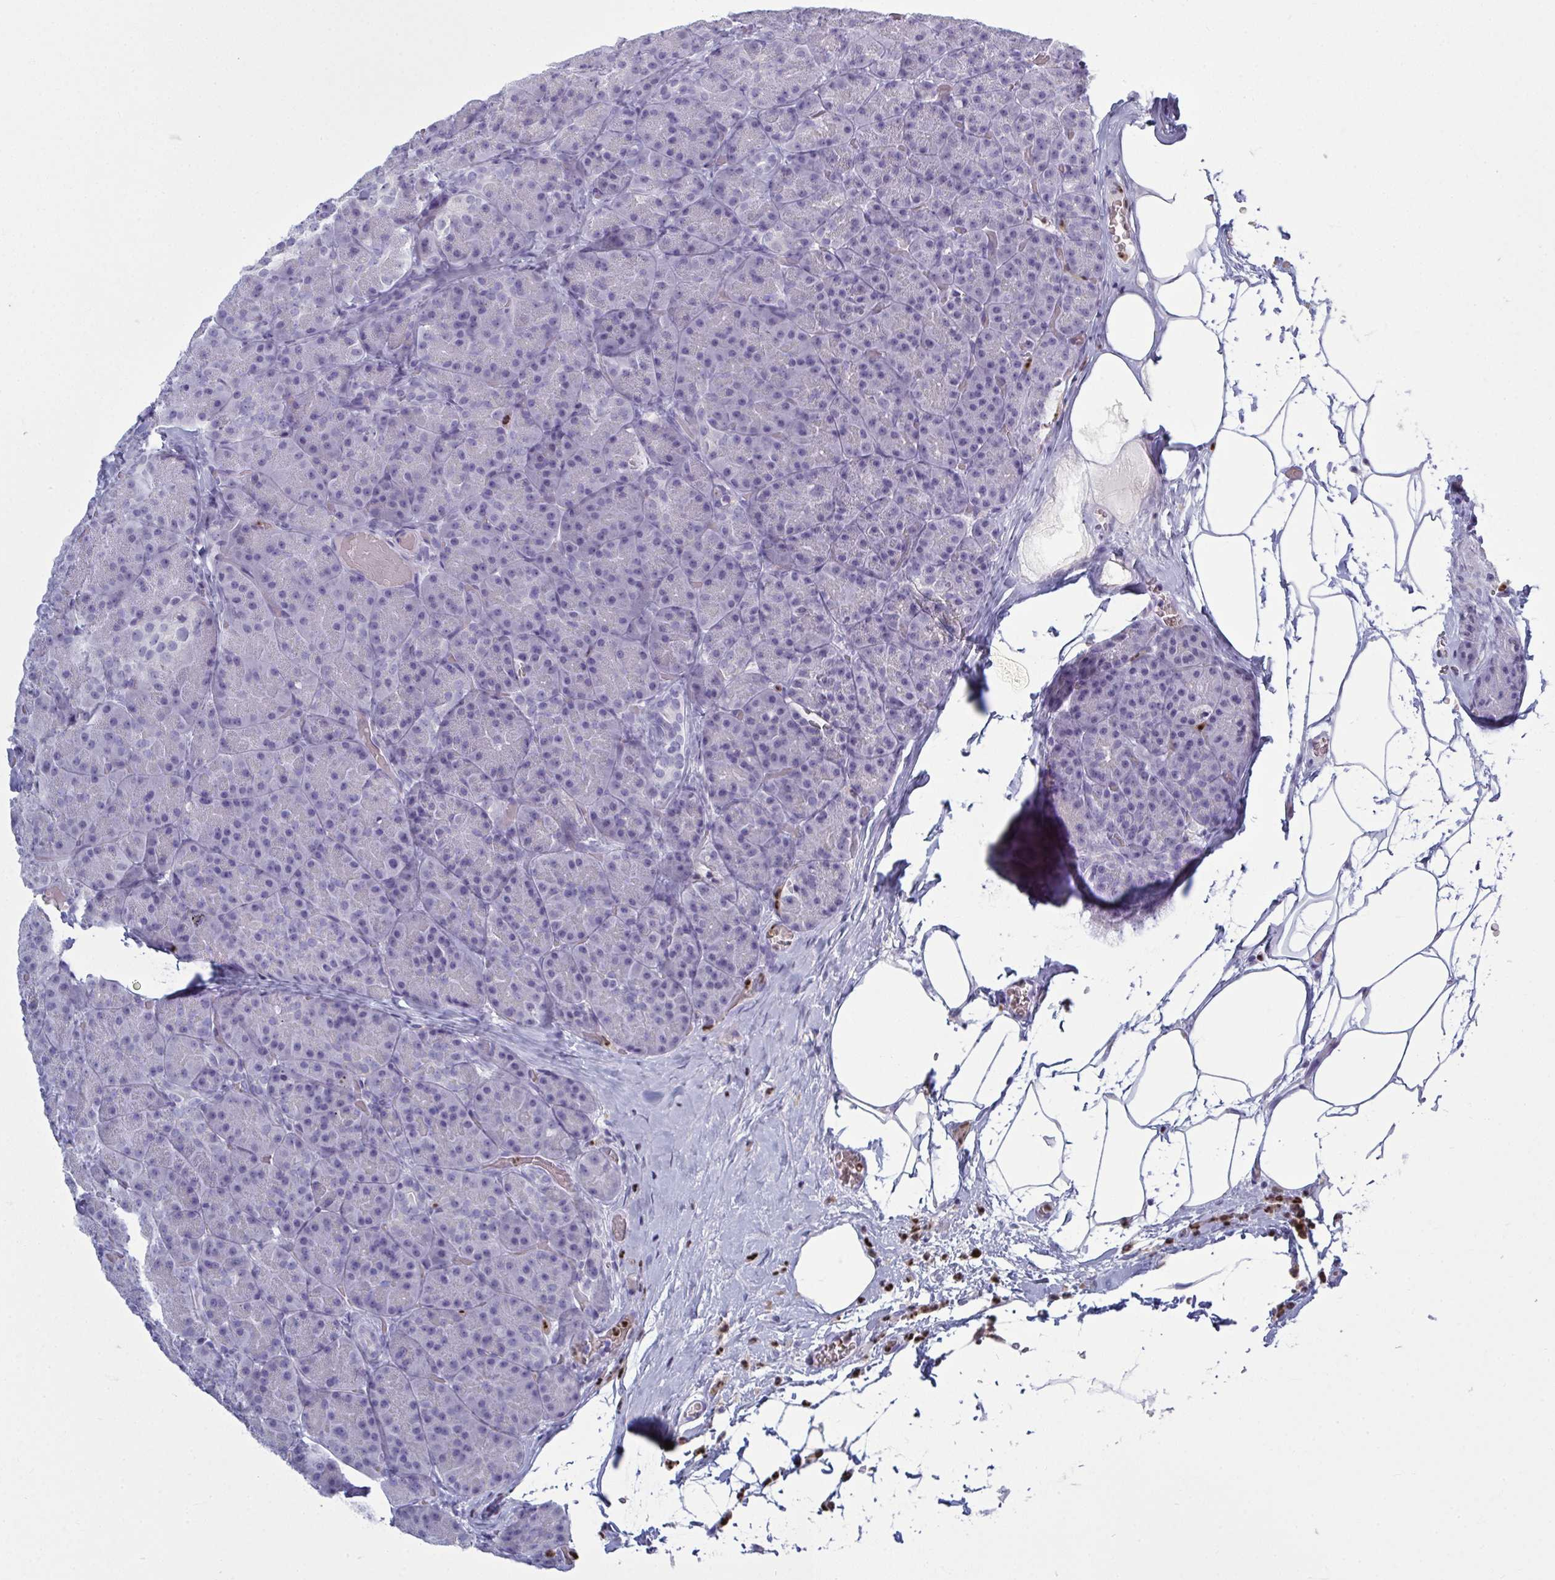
{"staining": {"intensity": "negative", "quantity": "none", "location": "none"}, "tissue": "pancreas", "cell_type": "Exocrine glandular cells", "image_type": "normal", "snomed": [{"axis": "morphology", "description": "Normal tissue, NOS"}, {"axis": "topography", "description": "Pancreas"}], "caption": "IHC micrograph of benign pancreas: pancreas stained with DAB (3,3'-diaminobenzidine) demonstrates no significant protein staining in exocrine glandular cells.", "gene": "SERPINB10", "patient": {"sex": "male", "age": 57}}